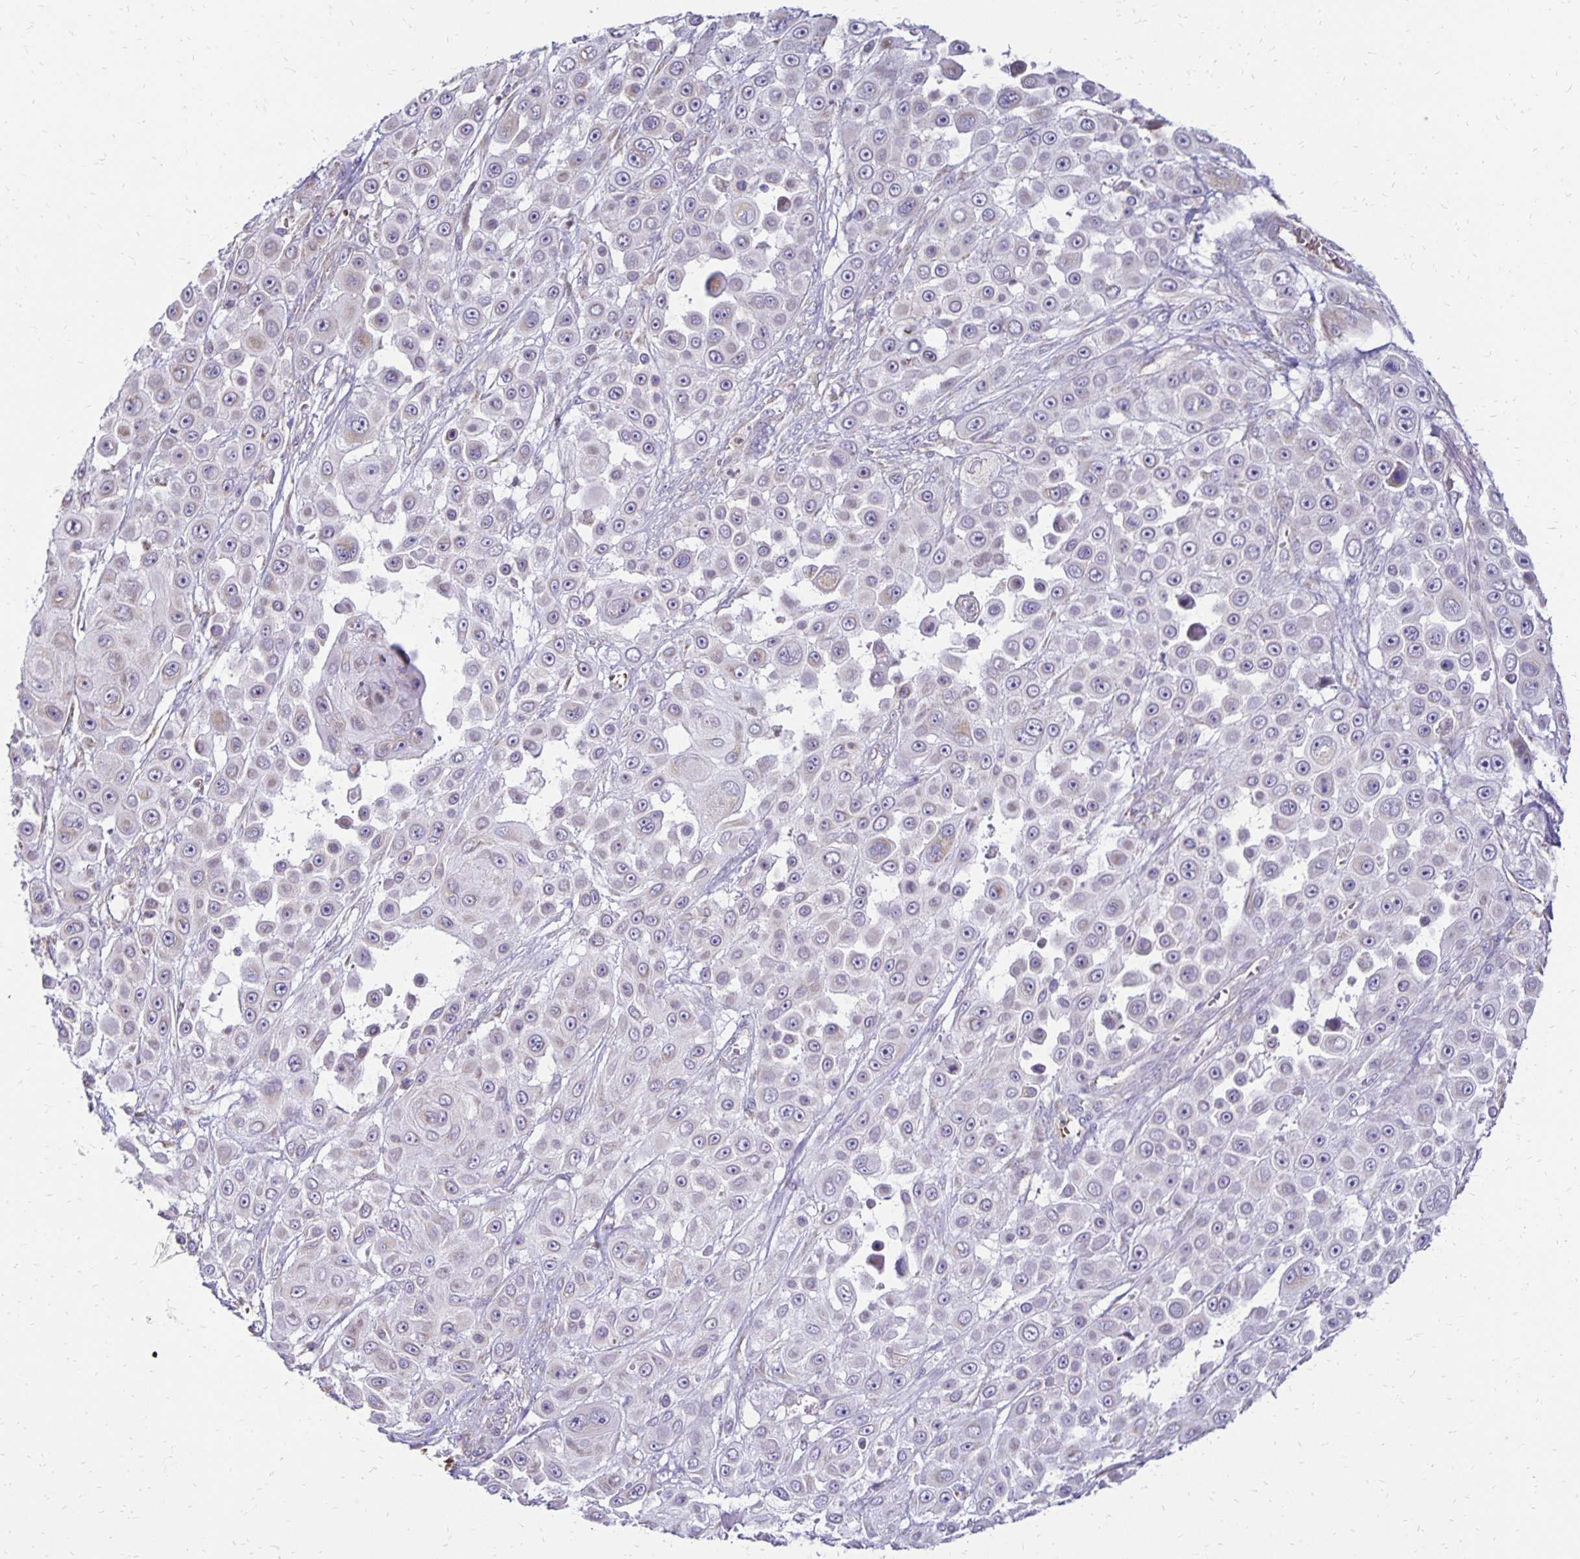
{"staining": {"intensity": "negative", "quantity": "none", "location": "none"}, "tissue": "skin cancer", "cell_type": "Tumor cells", "image_type": "cancer", "snomed": [{"axis": "morphology", "description": "Squamous cell carcinoma, NOS"}, {"axis": "topography", "description": "Skin"}], "caption": "A photomicrograph of human skin cancer is negative for staining in tumor cells. (DAB IHC, high magnification).", "gene": "FN3K", "patient": {"sex": "male", "age": 67}}